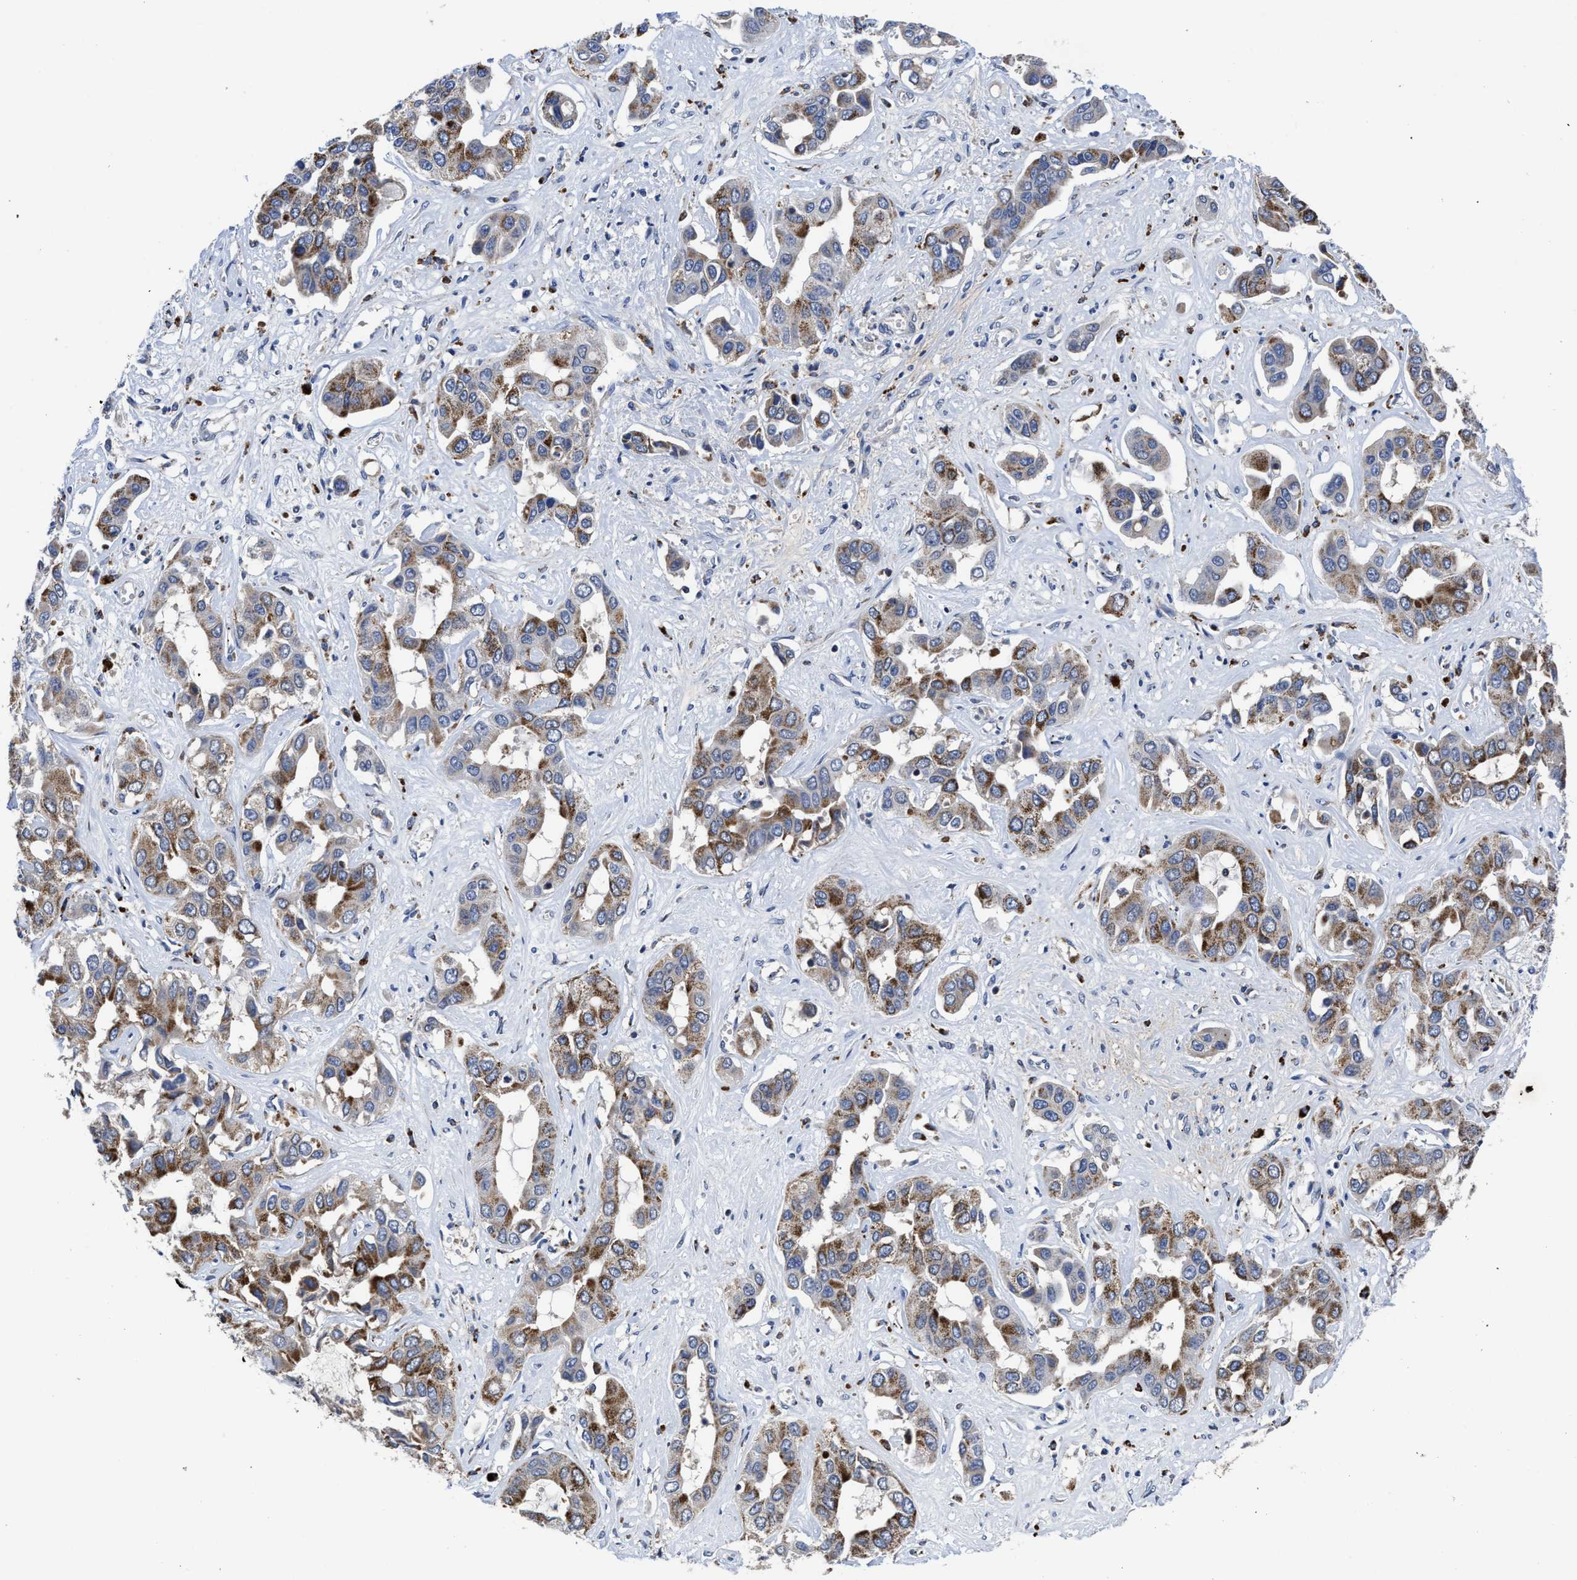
{"staining": {"intensity": "moderate", "quantity": "25%-75%", "location": "cytoplasmic/membranous"}, "tissue": "liver cancer", "cell_type": "Tumor cells", "image_type": "cancer", "snomed": [{"axis": "morphology", "description": "Cholangiocarcinoma"}, {"axis": "topography", "description": "Liver"}], "caption": "Protein staining of liver cholangiocarcinoma tissue displays moderate cytoplasmic/membranous staining in approximately 25%-75% of tumor cells.", "gene": "CACNA1D", "patient": {"sex": "female", "age": 52}}